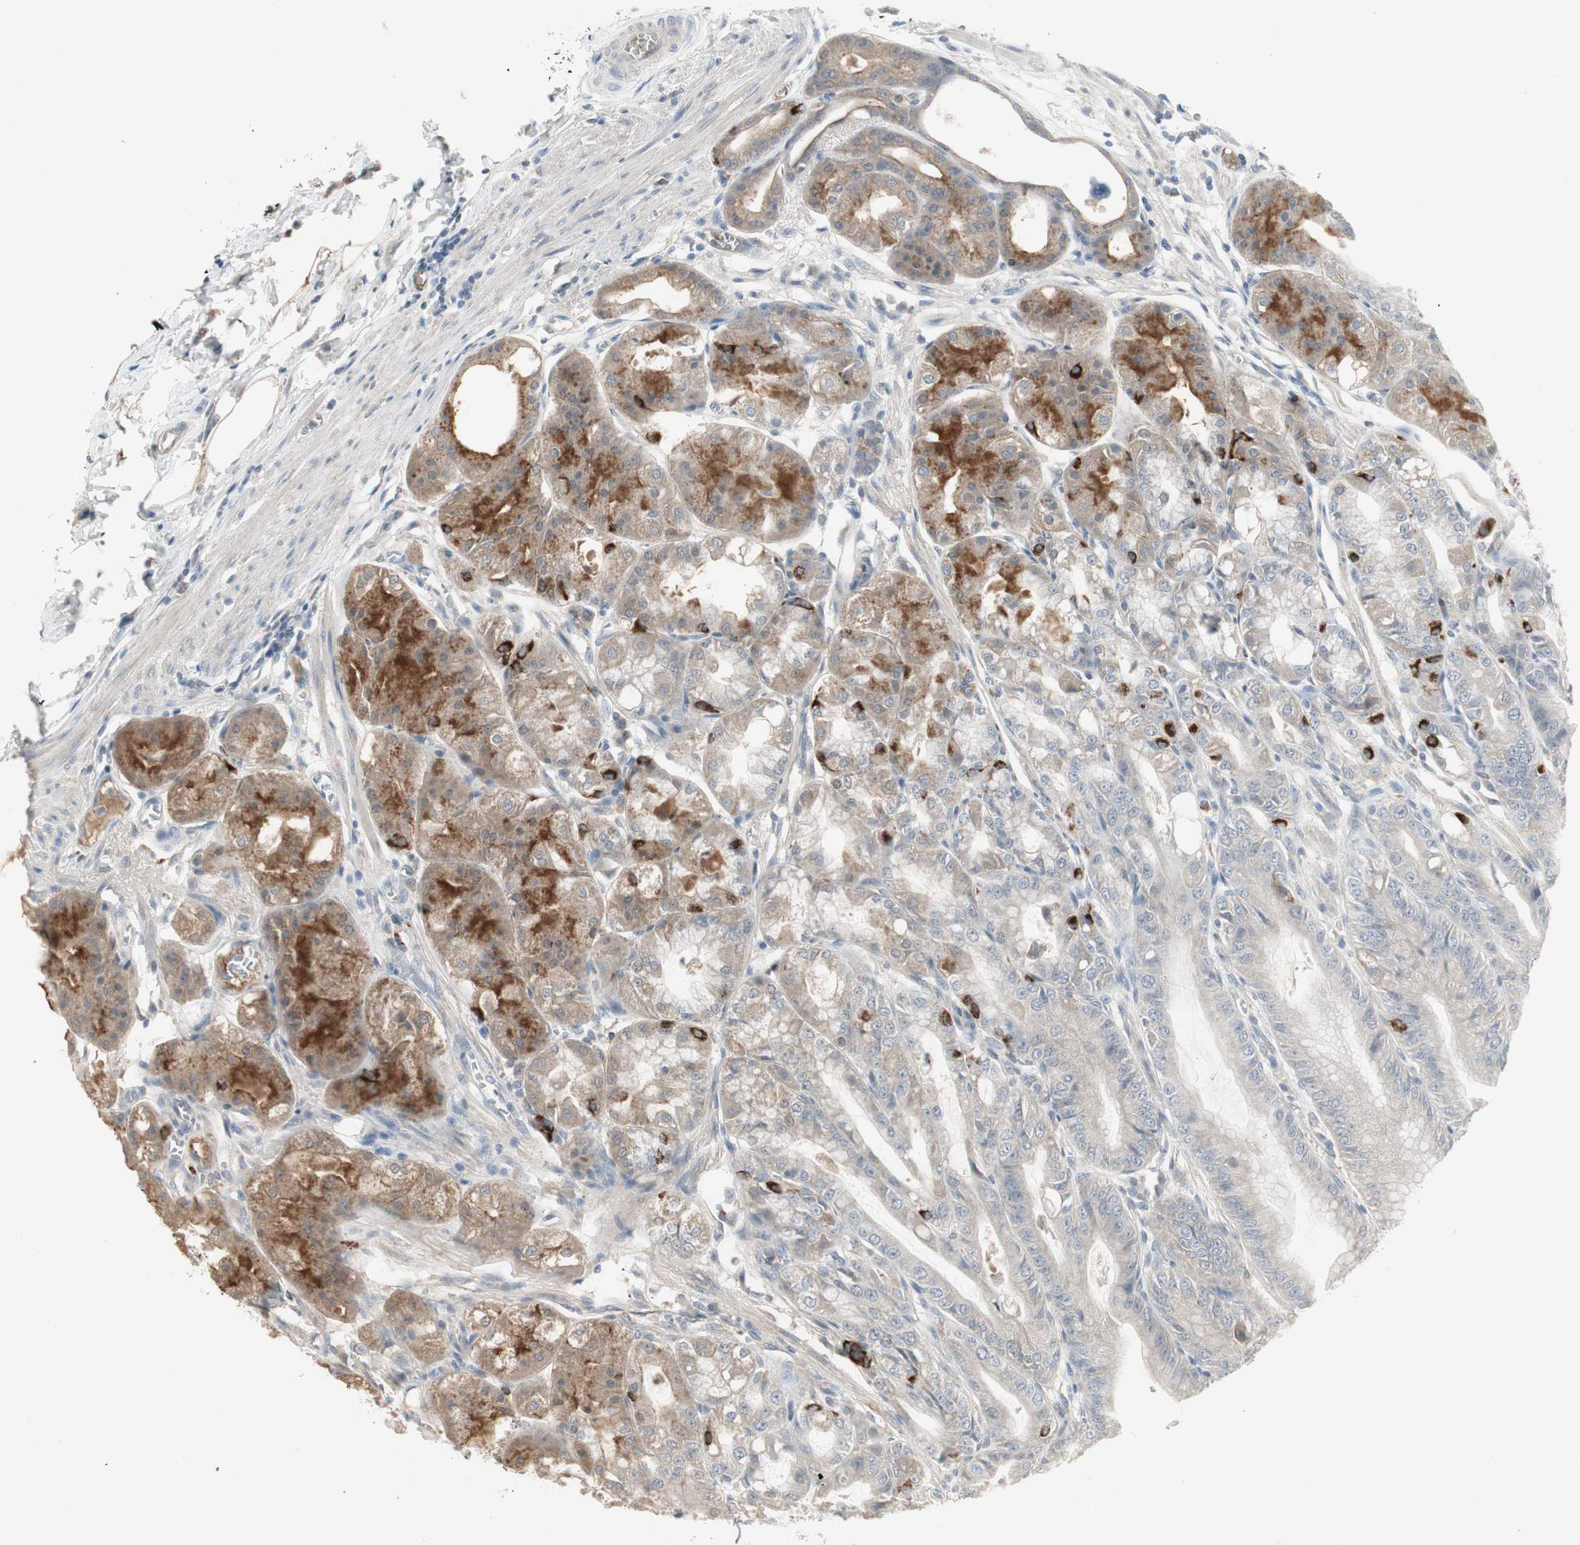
{"staining": {"intensity": "strong", "quantity": "25%-75%", "location": "cytoplasmic/membranous"}, "tissue": "stomach", "cell_type": "Glandular cells", "image_type": "normal", "snomed": [{"axis": "morphology", "description": "Normal tissue, NOS"}, {"axis": "topography", "description": "Stomach, lower"}], "caption": "Stomach stained with DAB immunohistochemistry displays high levels of strong cytoplasmic/membranous expression in approximately 25%-75% of glandular cells.", "gene": "JMJD7", "patient": {"sex": "male", "age": 71}}